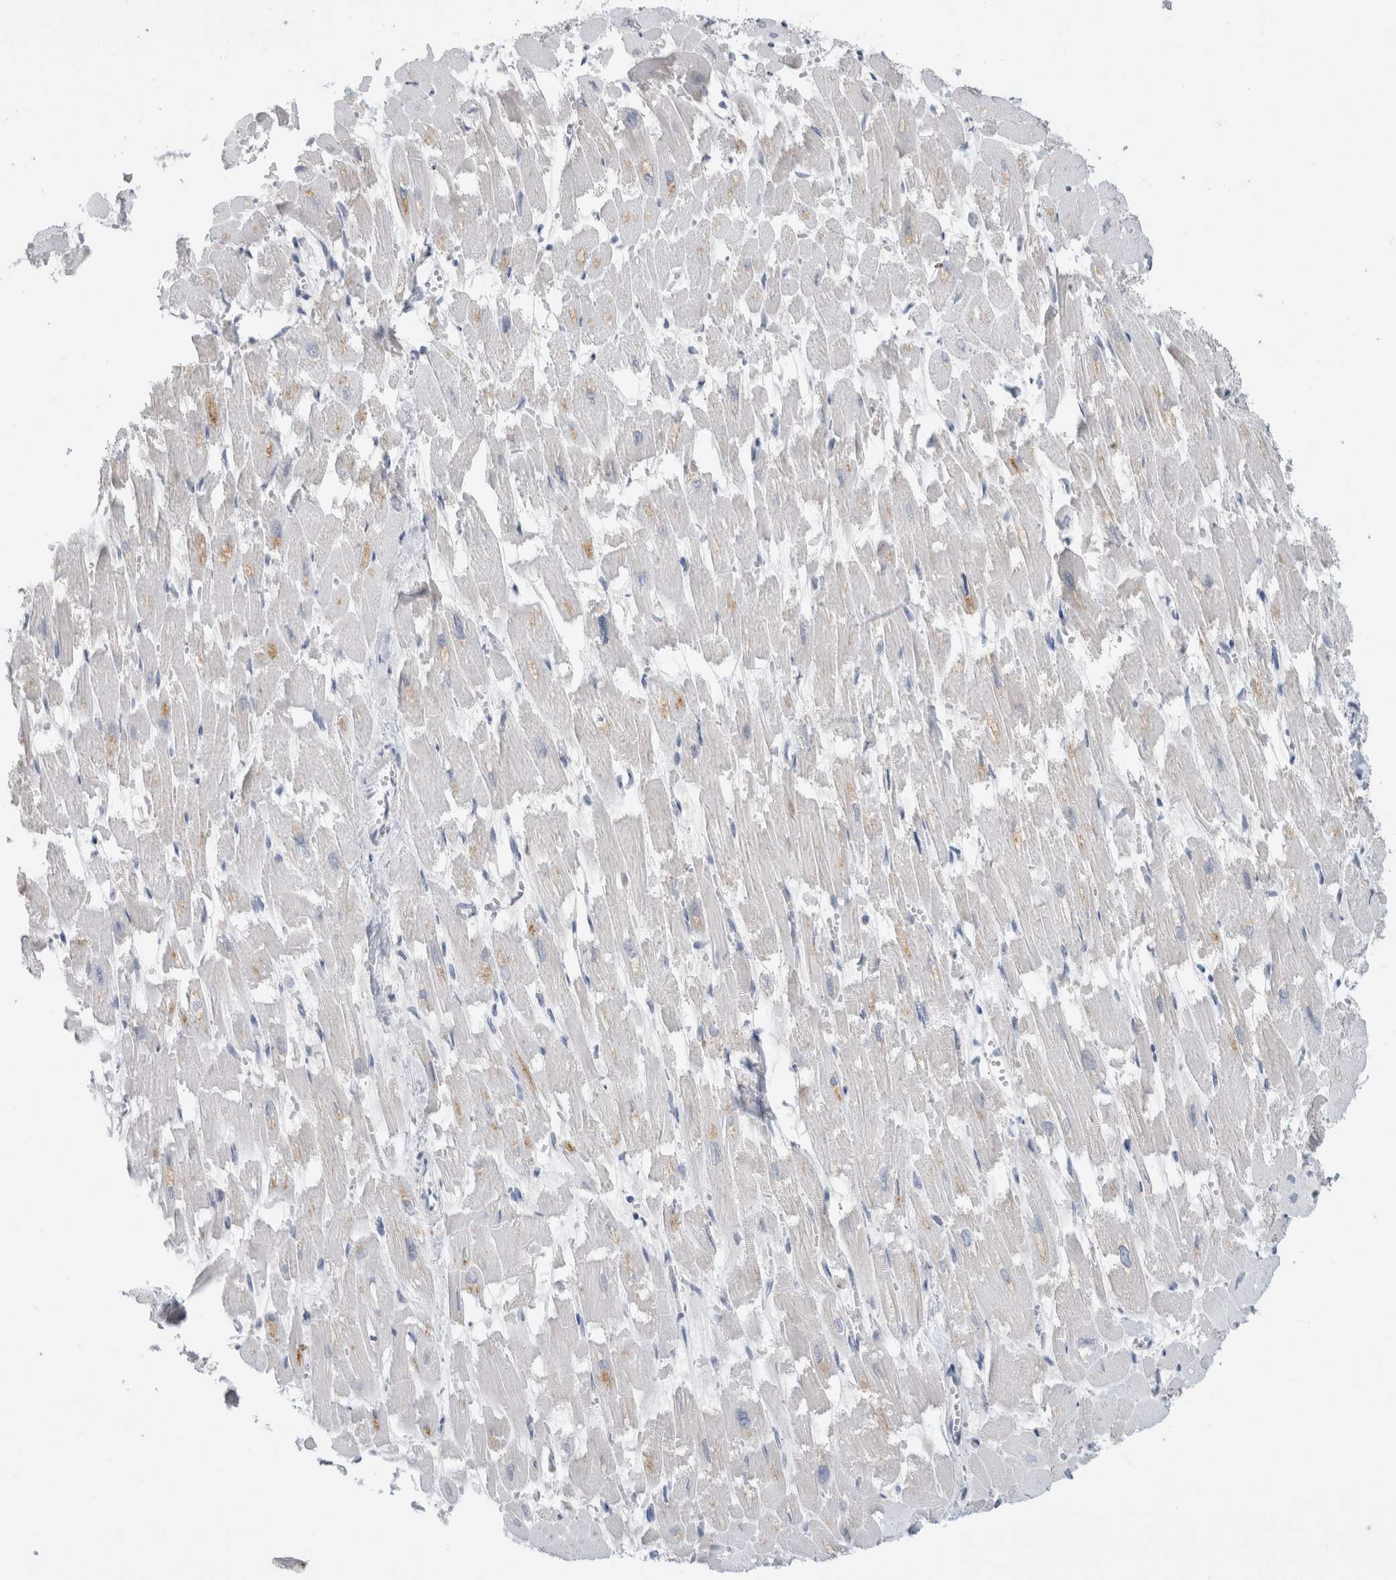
{"staining": {"intensity": "weak", "quantity": "<25%", "location": "cytoplasmic/membranous"}, "tissue": "heart muscle", "cell_type": "Cardiomyocytes", "image_type": "normal", "snomed": [{"axis": "morphology", "description": "Normal tissue, NOS"}, {"axis": "topography", "description": "Heart"}], "caption": "This is an immunohistochemistry micrograph of benign human heart muscle. There is no positivity in cardiomyocytes.", "gene": "SCGB1A1", "patient": {"sex": "male", "age": 54}}